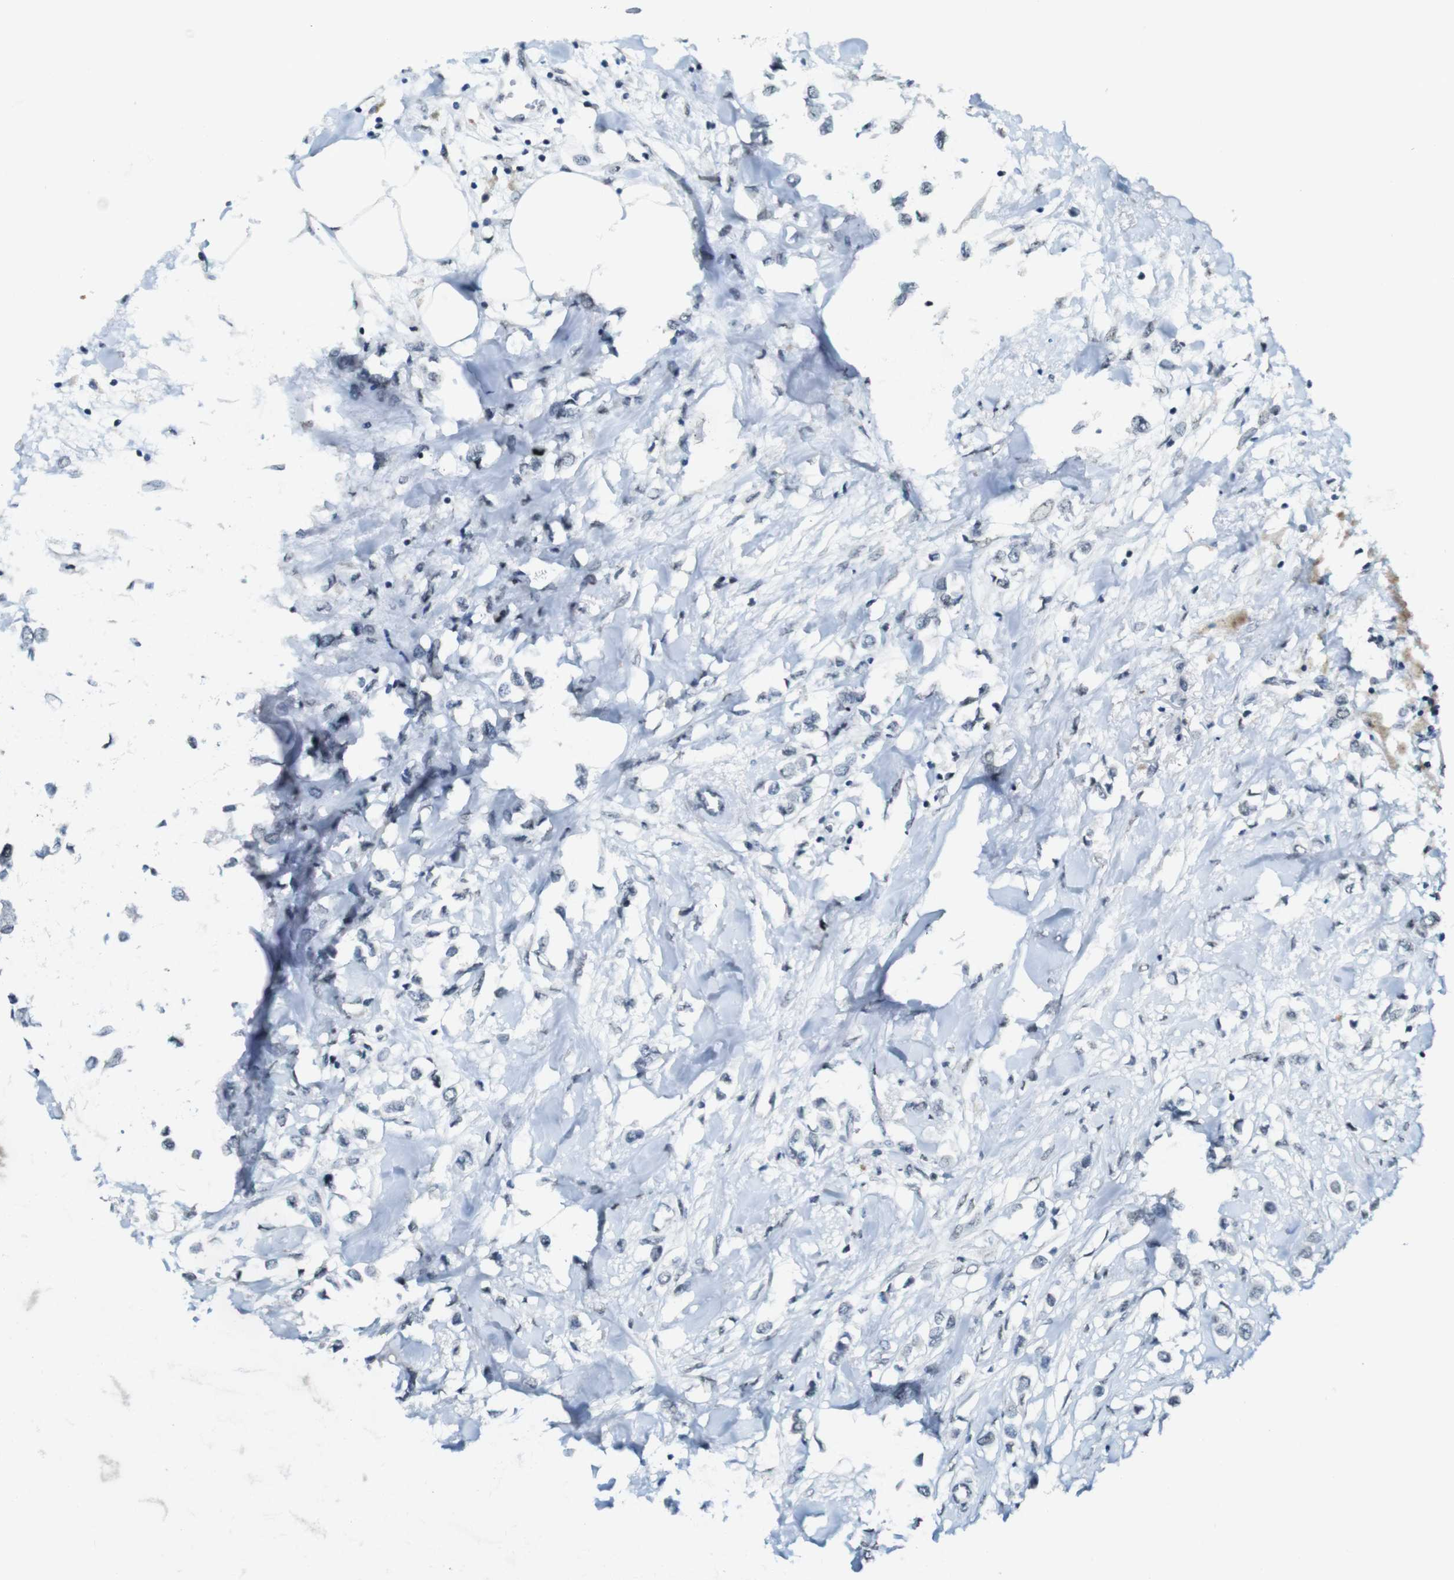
{"staining": {"intensity": "negative", "quantity": "none", "location": "none"}, "tissue": "breast cancer", "cell_type": "Tumor cells", "image_type": "cancer", "snomed": [{"axis": "morphology", "description": "Lobular carcinoma"}, {"axis": "topography", "description": "Breast"}], "caption": "The micrograph reveals no significant positivity in tumor cells of lobular carcinoma (breast).", "gene": "CSNK2B", "patient": {"sex": "female", "age": 51}}